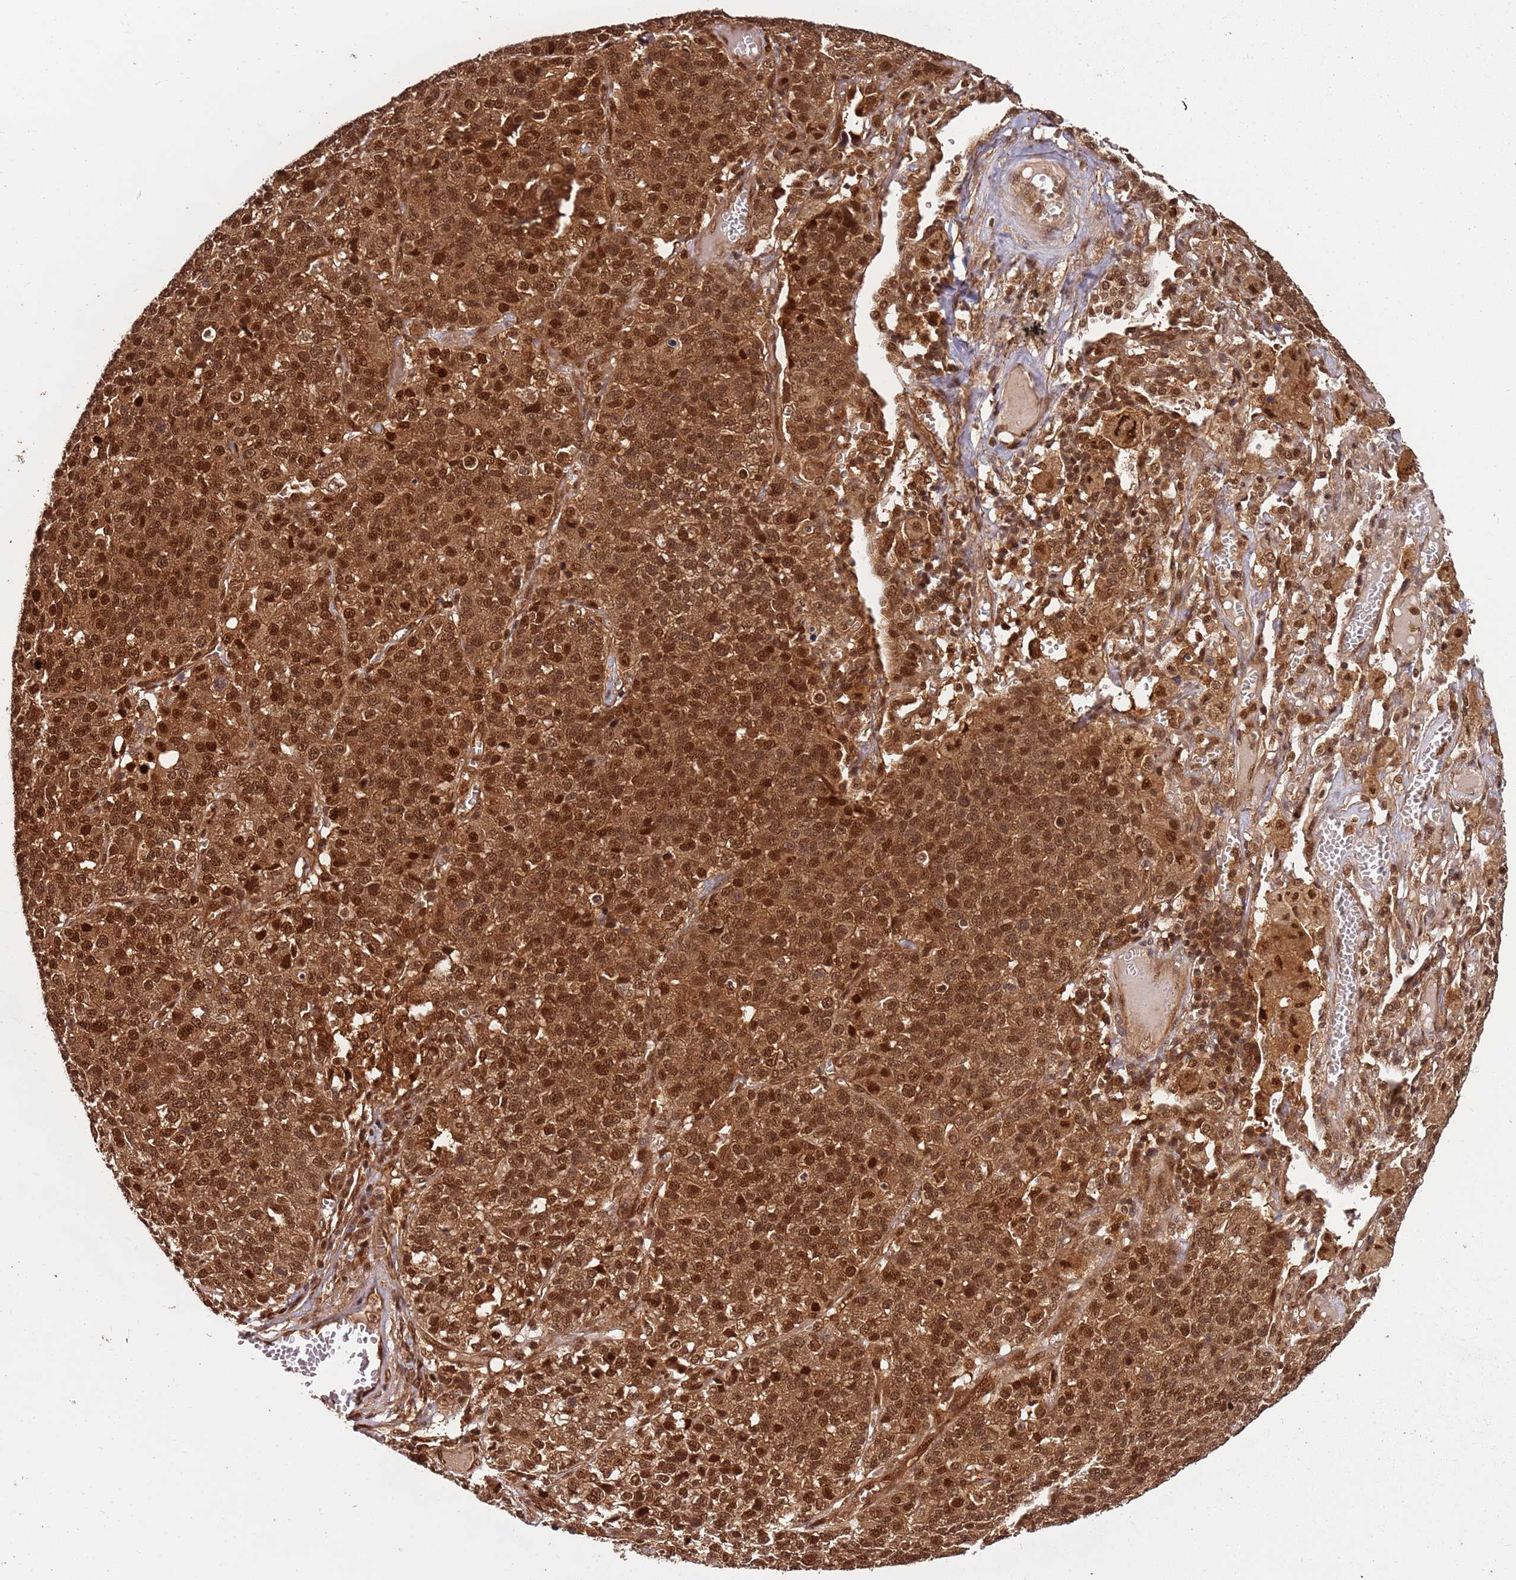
{"staining": {"intensity": "strong", "quantity": ">75%", "location": "cytoplasmic/membranous,nuclear"}, "tissue": "lung cancer", "cell_type": "Tumor cells", "image_type": "cancer", "snomed": [{"axis": "morphology", "description": "Adenocarcinoma, NOS"}, {"axis": "topography", "description": "Lung"}], "caption": "DAB immunohistochemical staining of human lung cancer (adenocarcinoma) shows strong cytoplasmic/membranous and nuclear protein staining in about >75% of tumor cells. The protein is stained brown, and the nuclei are stained in blue (DAB (3,3'-diaminobenzidine) IHC with brightfield microscopy, high magnification).", "gene": "PGLS", "patient": {"sex": "male", "age": 49}}